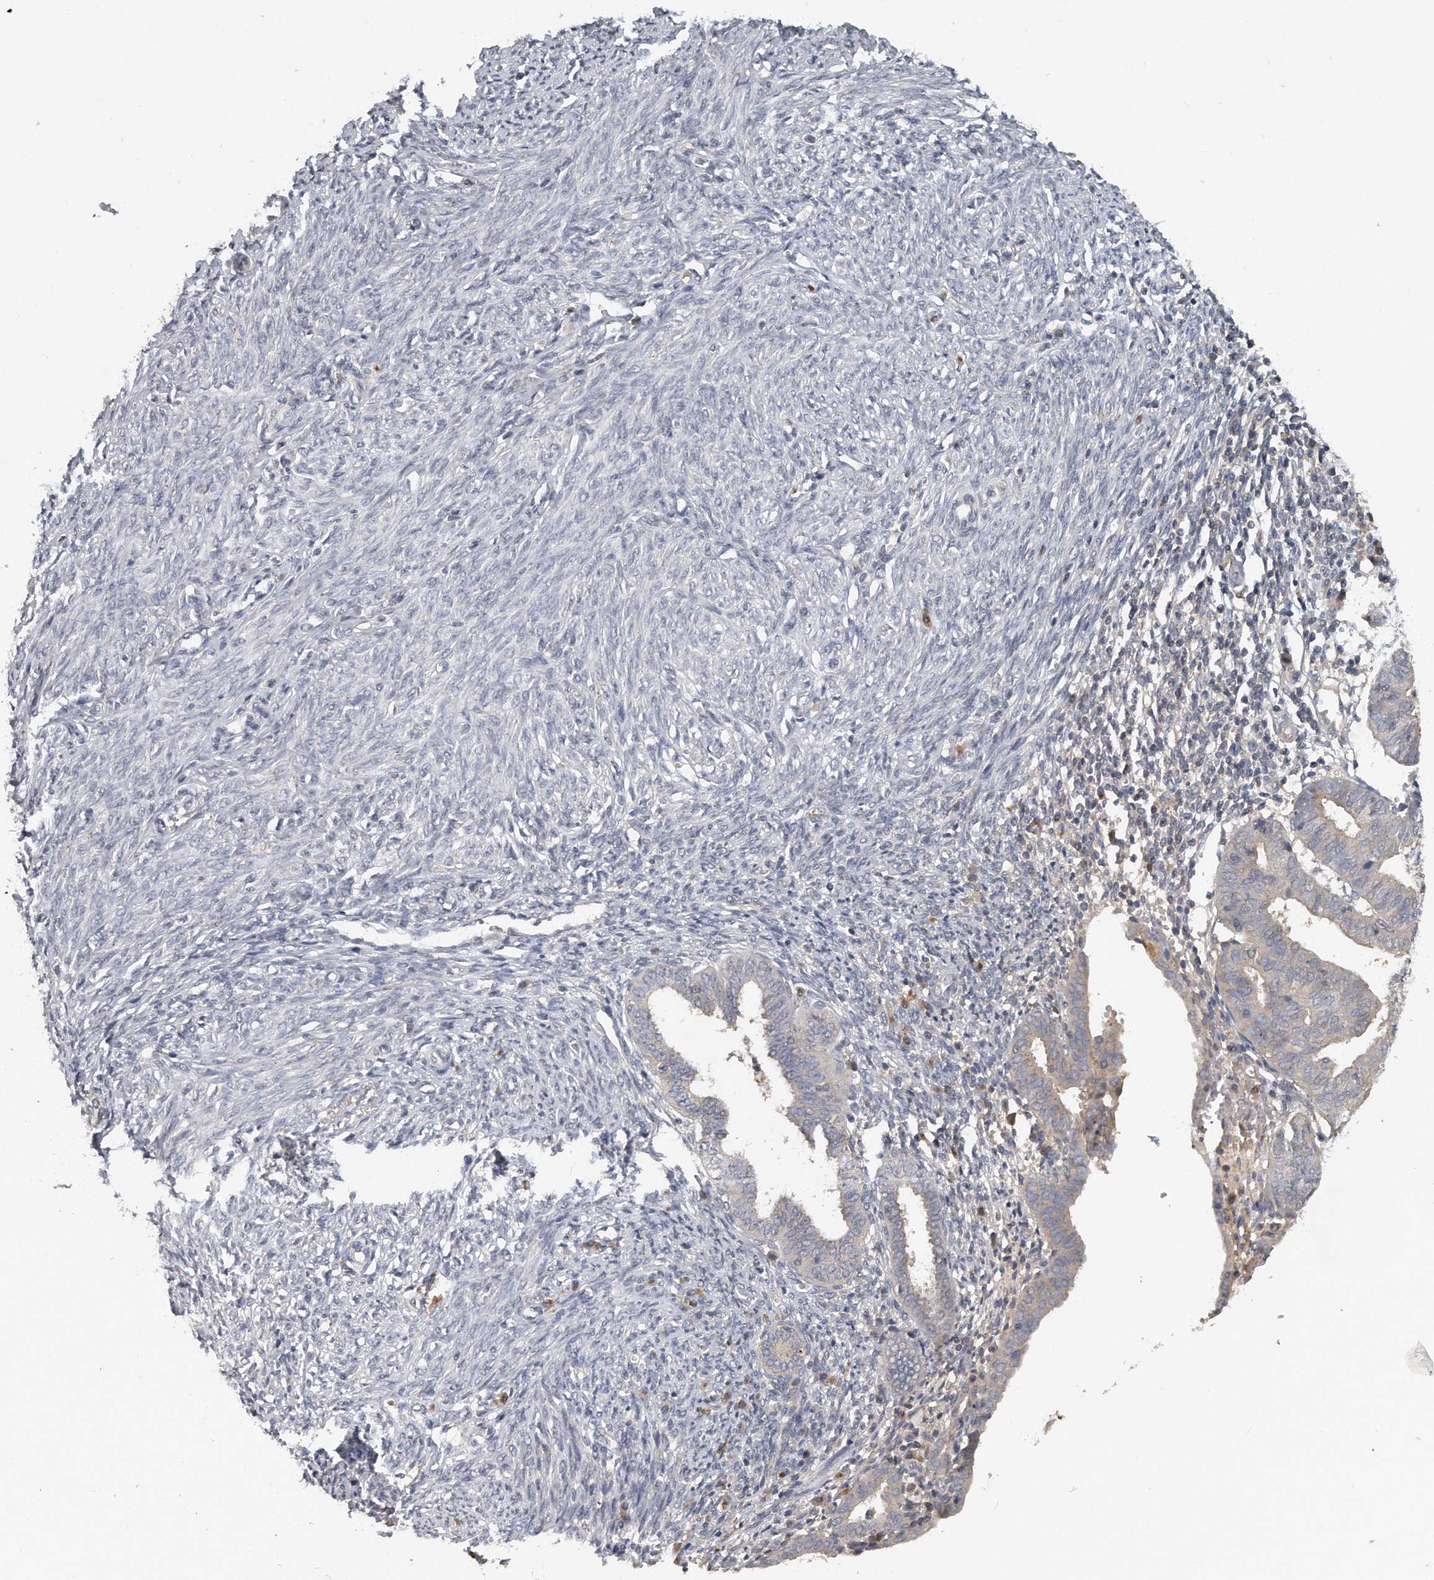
{"staining": {"intensity": "negative", "quantity": "none", "location": "none"}, "tissue": "endometrial cancer", "cell_type": "Tumor cells", "image_type": "cancer", "snomed": [{"axis": "morphology", "description": "Adenocarcinoma, NOS"}, {"axis": "topography", "description": "Uterus"}], "caption": "DAB immunohistochemical staining of endometrial adenocarcinoma exhibits no significant positivity in tumor cells.", "gene": "TRAPPC14", "patient": {"sex": "female", "age": 77}}